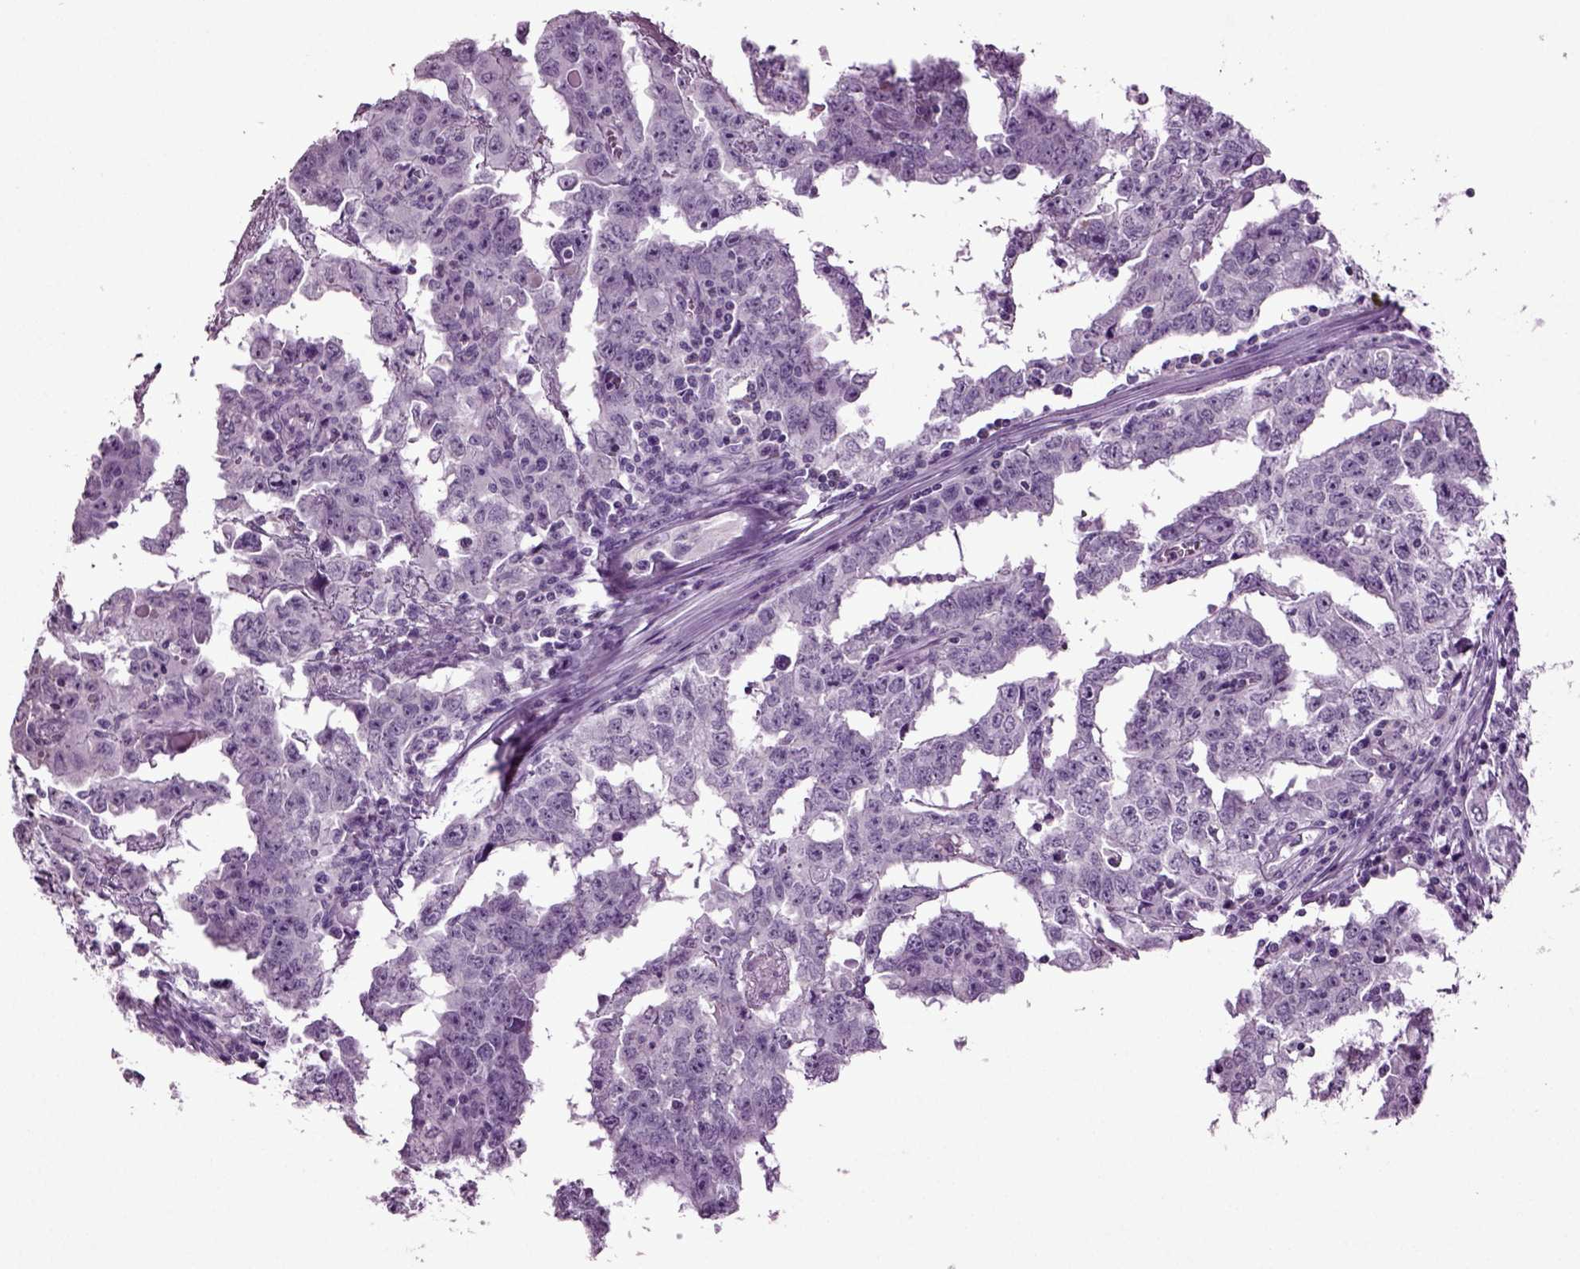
{"staining": {"intensity": "negative", "quantity": "none", "location": "none"}, "tissue": "testis cancer", "cell_type": "Tumor cells", "image_type": "cancer", "snomed": [{"axis": "morphology", "description": "Carcinoma, Embryonal, NOS"}, {"axis": "topography", "description": "Testis"}], "caption": "A micrograph of testis cancer stained for a protein shows no brown staining in tumor cells.", "gene": "SLC17A6", "patient": {"sex": "male", "age": 22}}